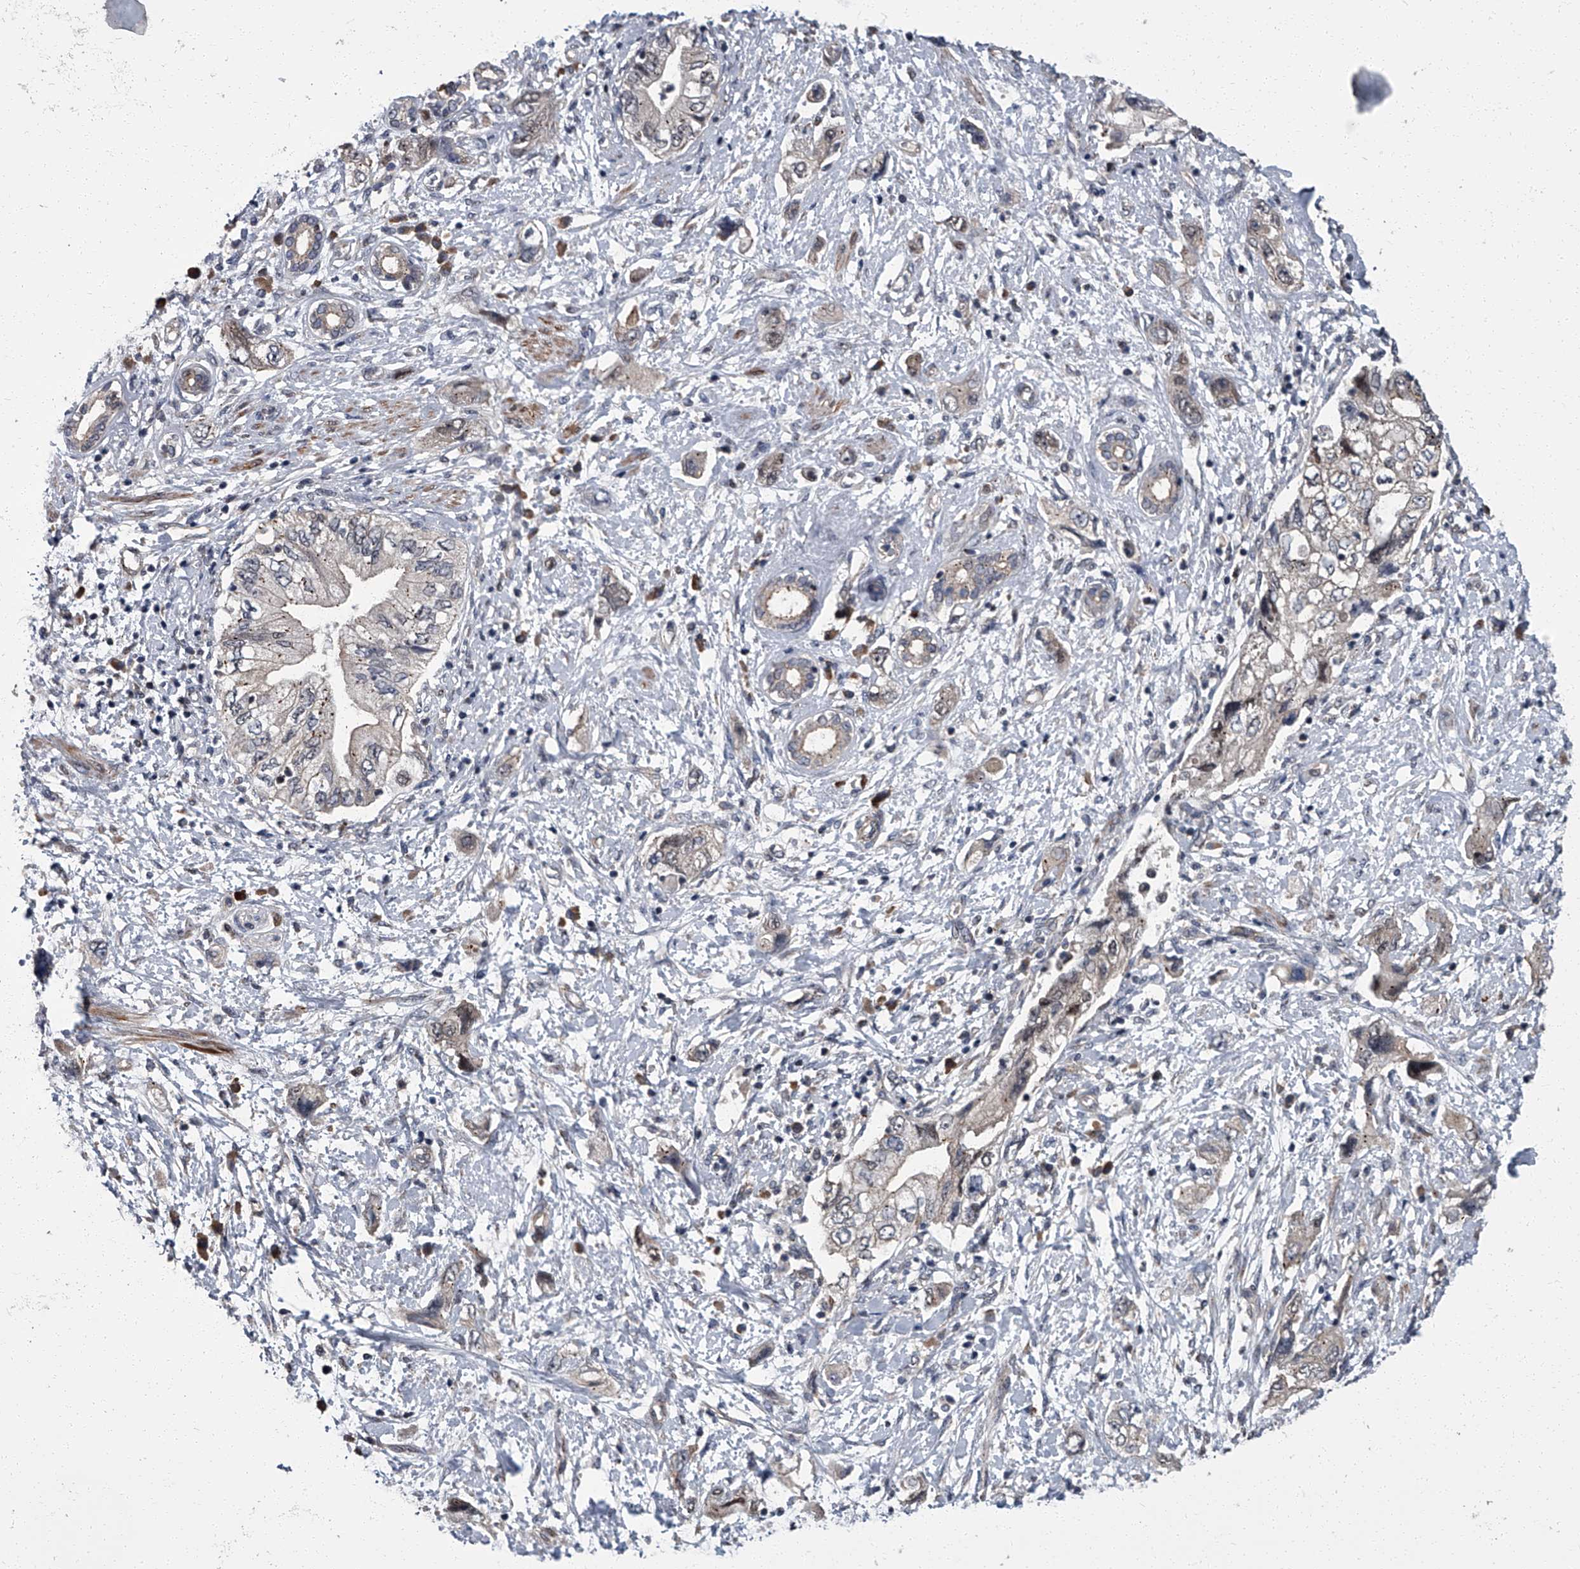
{"staining": {"intensity": "weak", "quantity": "25%-75%", "location": "cytoplasmic/membranous"}, "tissue": "pancreatic cancer", "cell_type": "Tumor cells", "image_type": "cancer", "snomed": [{"axis": "morphology", "description": "Adenocarcinoma, NOS"}, {"axis": "topography", "description": "Pancreas"}], "caption": "About 25%-75% of tumor cells in adenocarcinoma (pancreatic) reveal weak cytoplasmic/membranous protein positivity as visualized by brown immunohistochemical staining.", "gene": "ZNF274", "patient": {"sex": "female", "age": 73}}